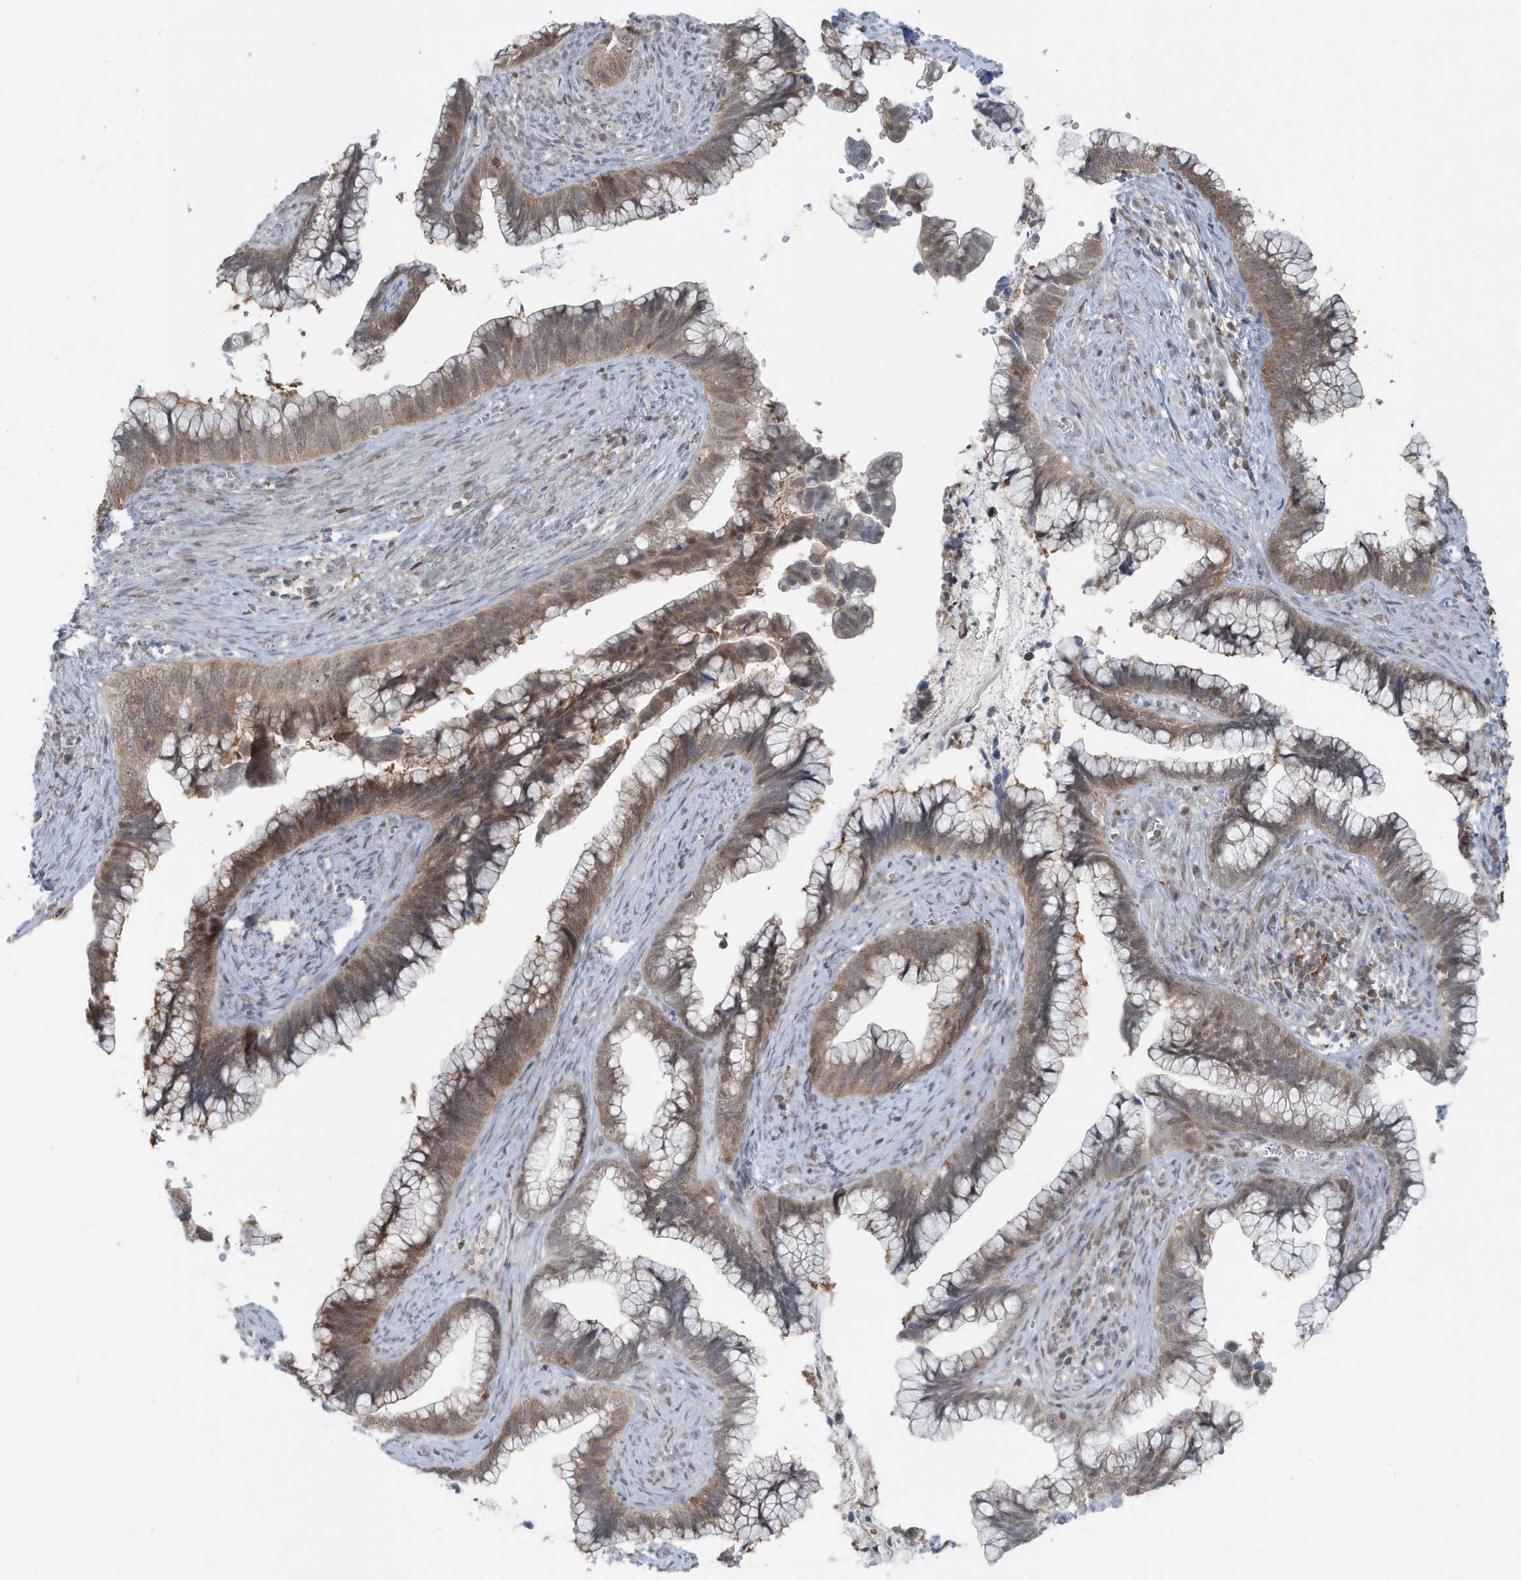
{"staining": {"intensity": "moderate", "quantity": "25%-75%", "location": "cytoplasmic/membranous"}, "tissue": "cervical cancer", "cell_type": "Tumor cells", "image_type": "cancer", "snomed": [{"axis": "morphology", "description": "Adenocarcinoma, NOS"}, {"axis": "topography", "description": "Cervix"}], "caption": "This image demonstrates cervical cancer stained with immunohistochemistry to label a protein in brown. The cytoplasmic/membranous of tumor cells show moderate positivity for the protein. Nuclei are counter-stained blue.", "gene": "OGA", "patient": {"sex": "female", "age": 44}}